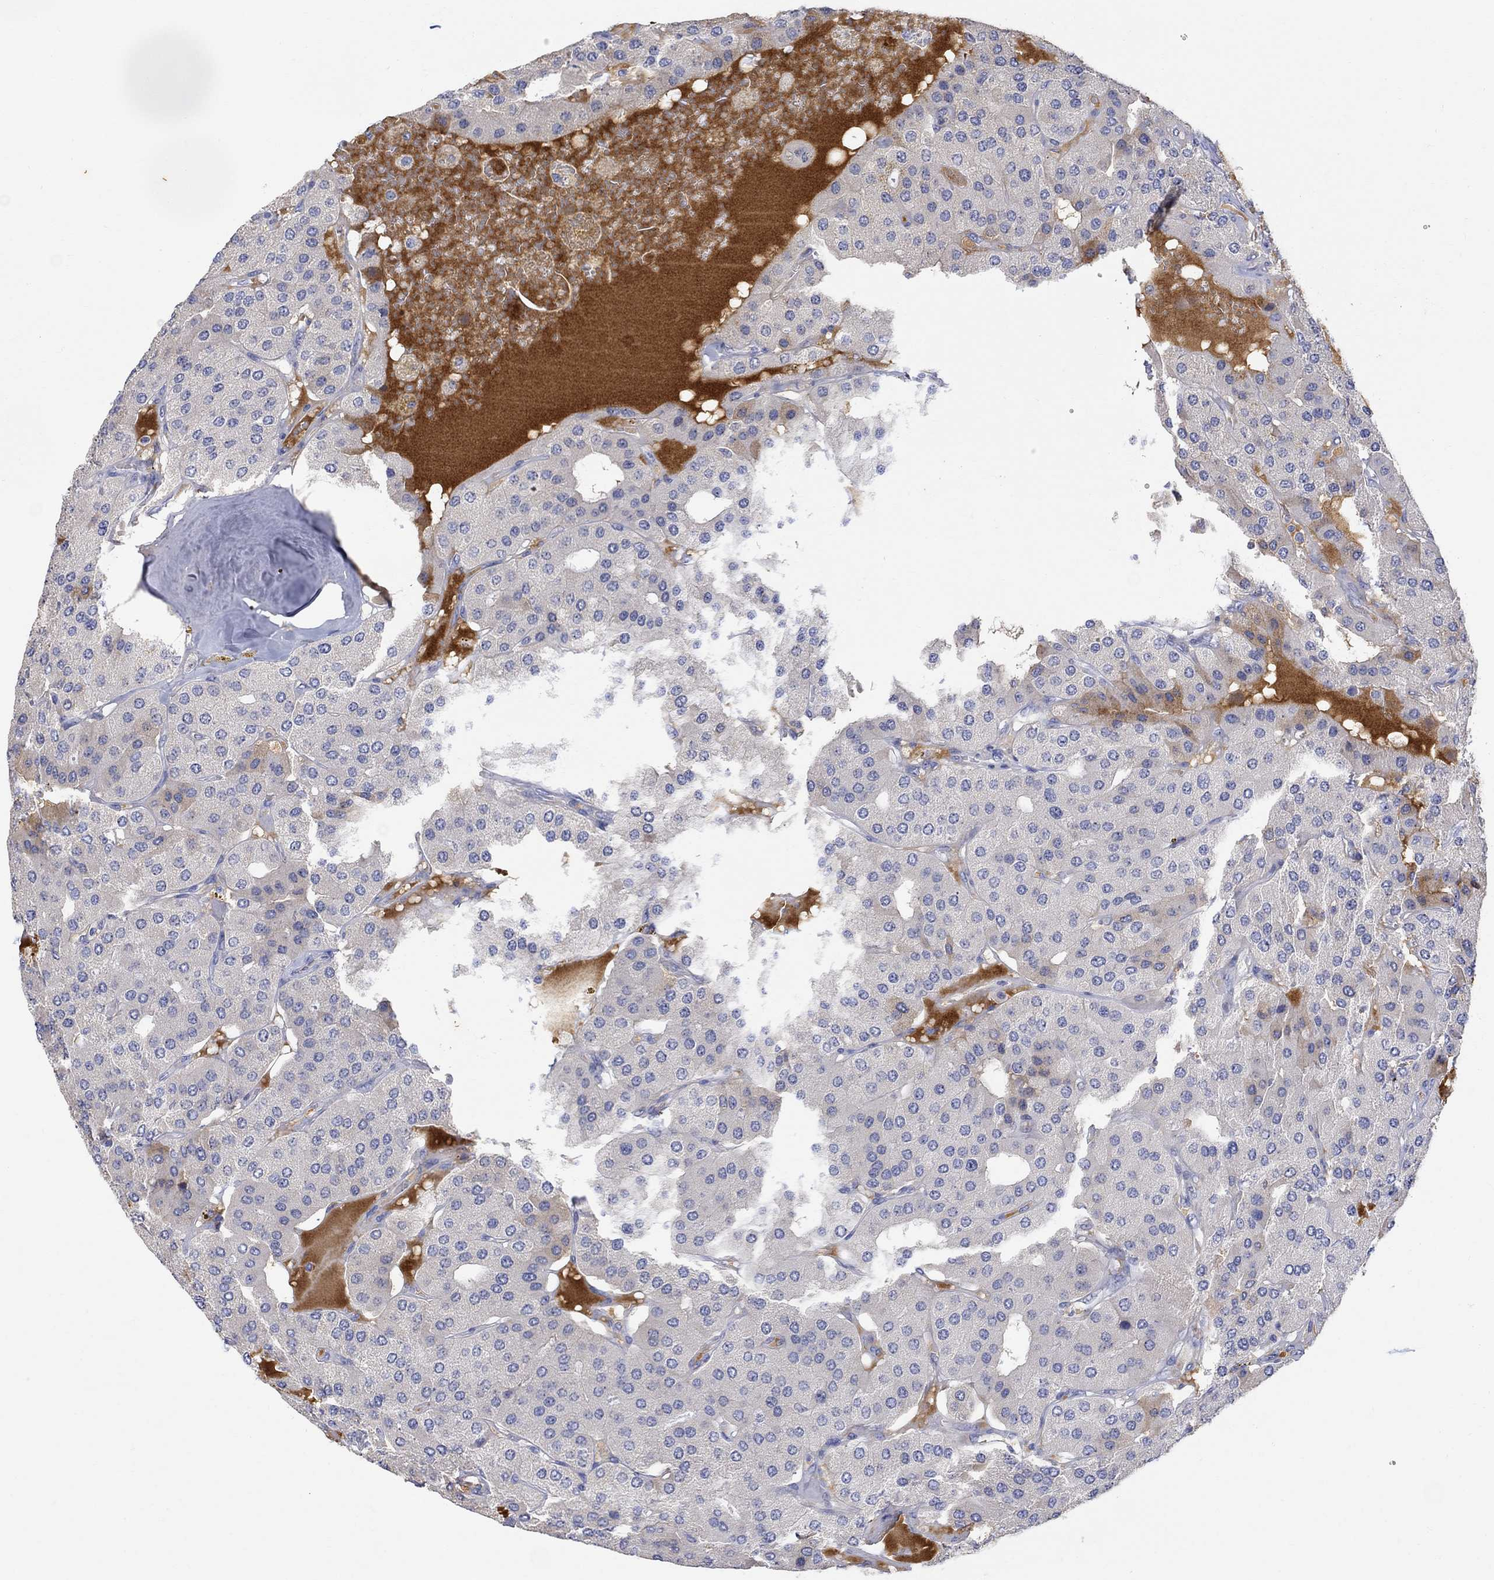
{"staining": {"intensity": "negative", "quantity": "none", "location": "none"}, "tissue": "parathyroid gland", "cell_type": "Glandular cells", "image_type": "normal", "snomed": [{"axis": "morphology", "description": "Normal tissue, NOS"}, {"axis": "morphology", "description": "Adenoma, NOS"}, {"axis": "topography", "description": "Parathyroid gland"}], "caption": "DAB (3,3'-diaminobenzidine) immunohistochemical staining of benign human parathyroid gland displays no significant positivity in glandular cells. (Immunohistochemistry (ihc), brightfield microscopy, high magnification).", "gene": "FNDC5", "patient": {"sex": "female", "age": 86}}